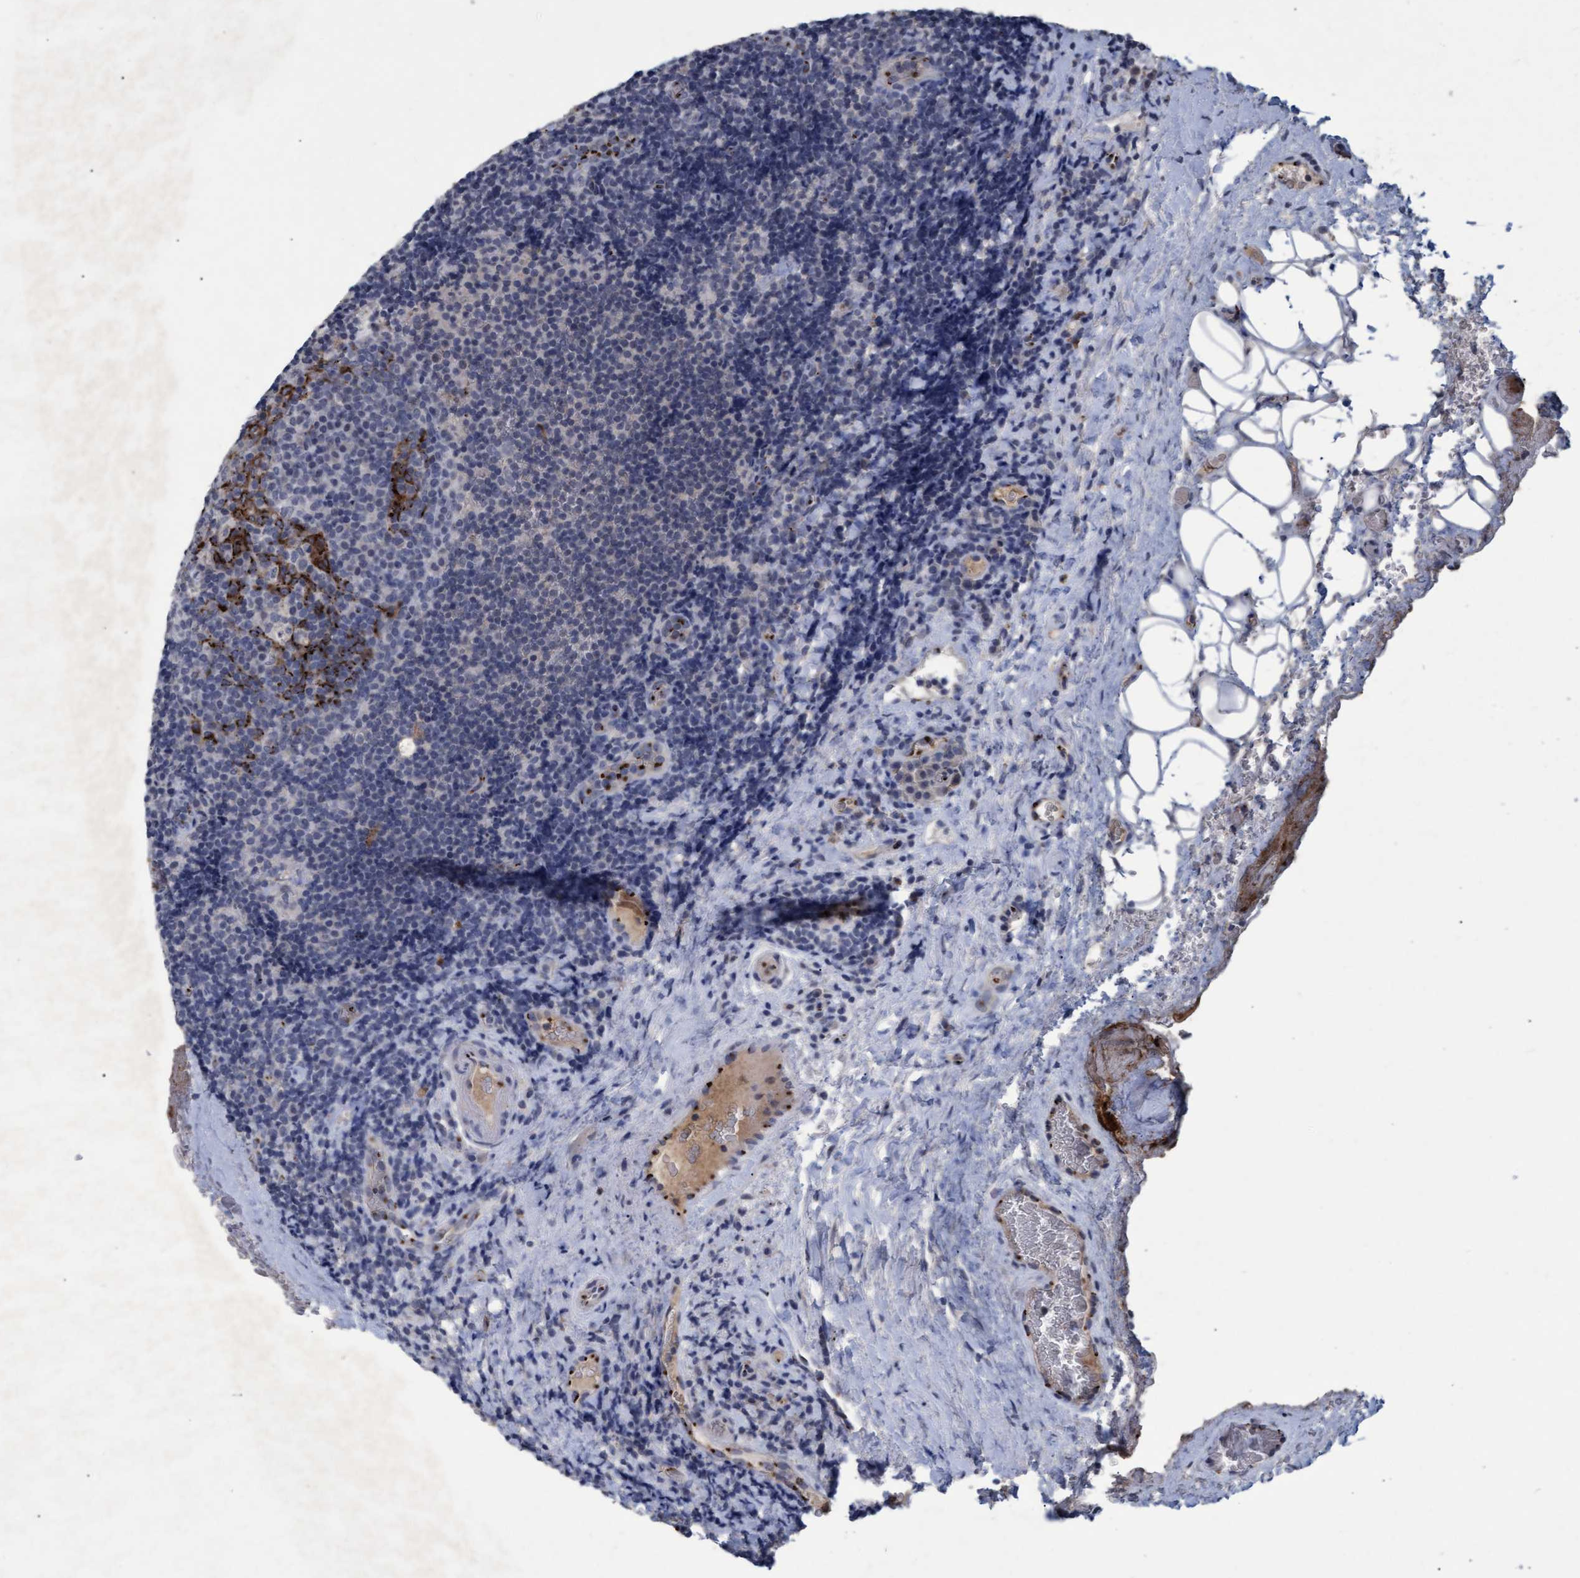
{"staining": {"intensity": "negative", "quantity": "none", "location": "none"}, "tissue": "lymphoma", "cell_type": "Tumor cells", "image_type": "cancer", "snomed": [{"axis": "morphology", "description": "Malignant lymphoma, non-Hodgkin's type, High grade"}, {"axis": "topography", "description": "Tonsil"}], "caption": "DAB (3,3'-diaminobenzidine) immunohistochemical staining of lymphoma exhibits no significant positivity in tumor cells. Brightfield microscopy of IHC stained with DAB (brown) and hematoxylin (blue), captured at high magnification.", "gene": "GALC", "patient": {"sex": "female", "age": 36}}